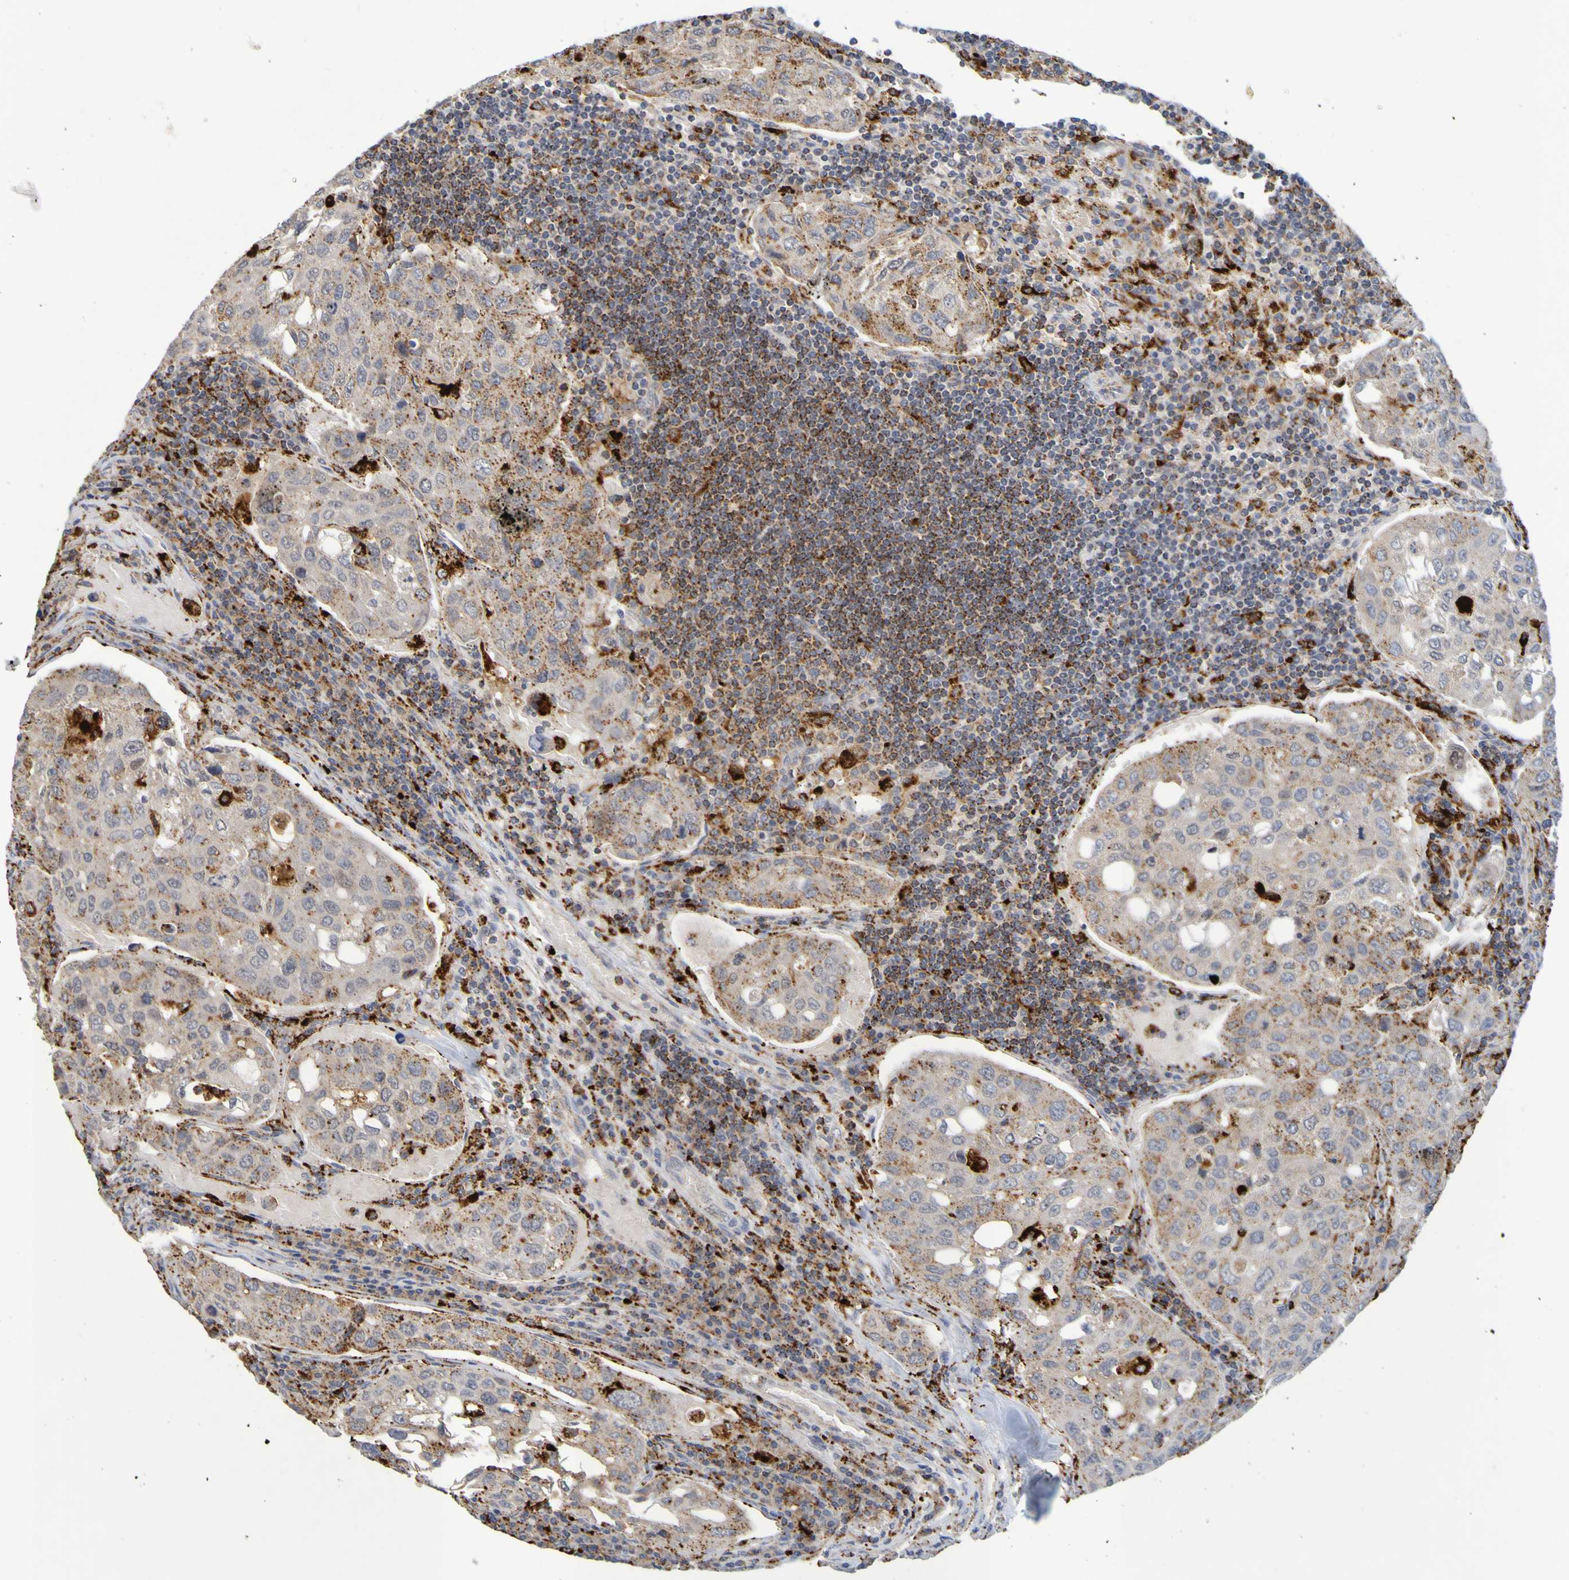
{"staining": {"intensity": "moderate", "quantity": "<25%", "location": "cytoplasmic/membranous"}, "tissue": "urothelial cancer", "cell_type": "Tumor cells", "image_type": "cancer", "snomed": [{"axis": "morphology", "description": "Urothelial carcinoma, High grade"}, {"axis": "topography", "description": "Lymph node"}, {"axis": "topography", "description": "Urinary bladder"}], "caption": "The photomicrograph displays staining of urothelial cancer, revealing moderate cytoplasmic/membranous protein expression (brown color) within tumor cells.", "gene": "TPH1", "patient": {"sex": "male", "age": 51}}